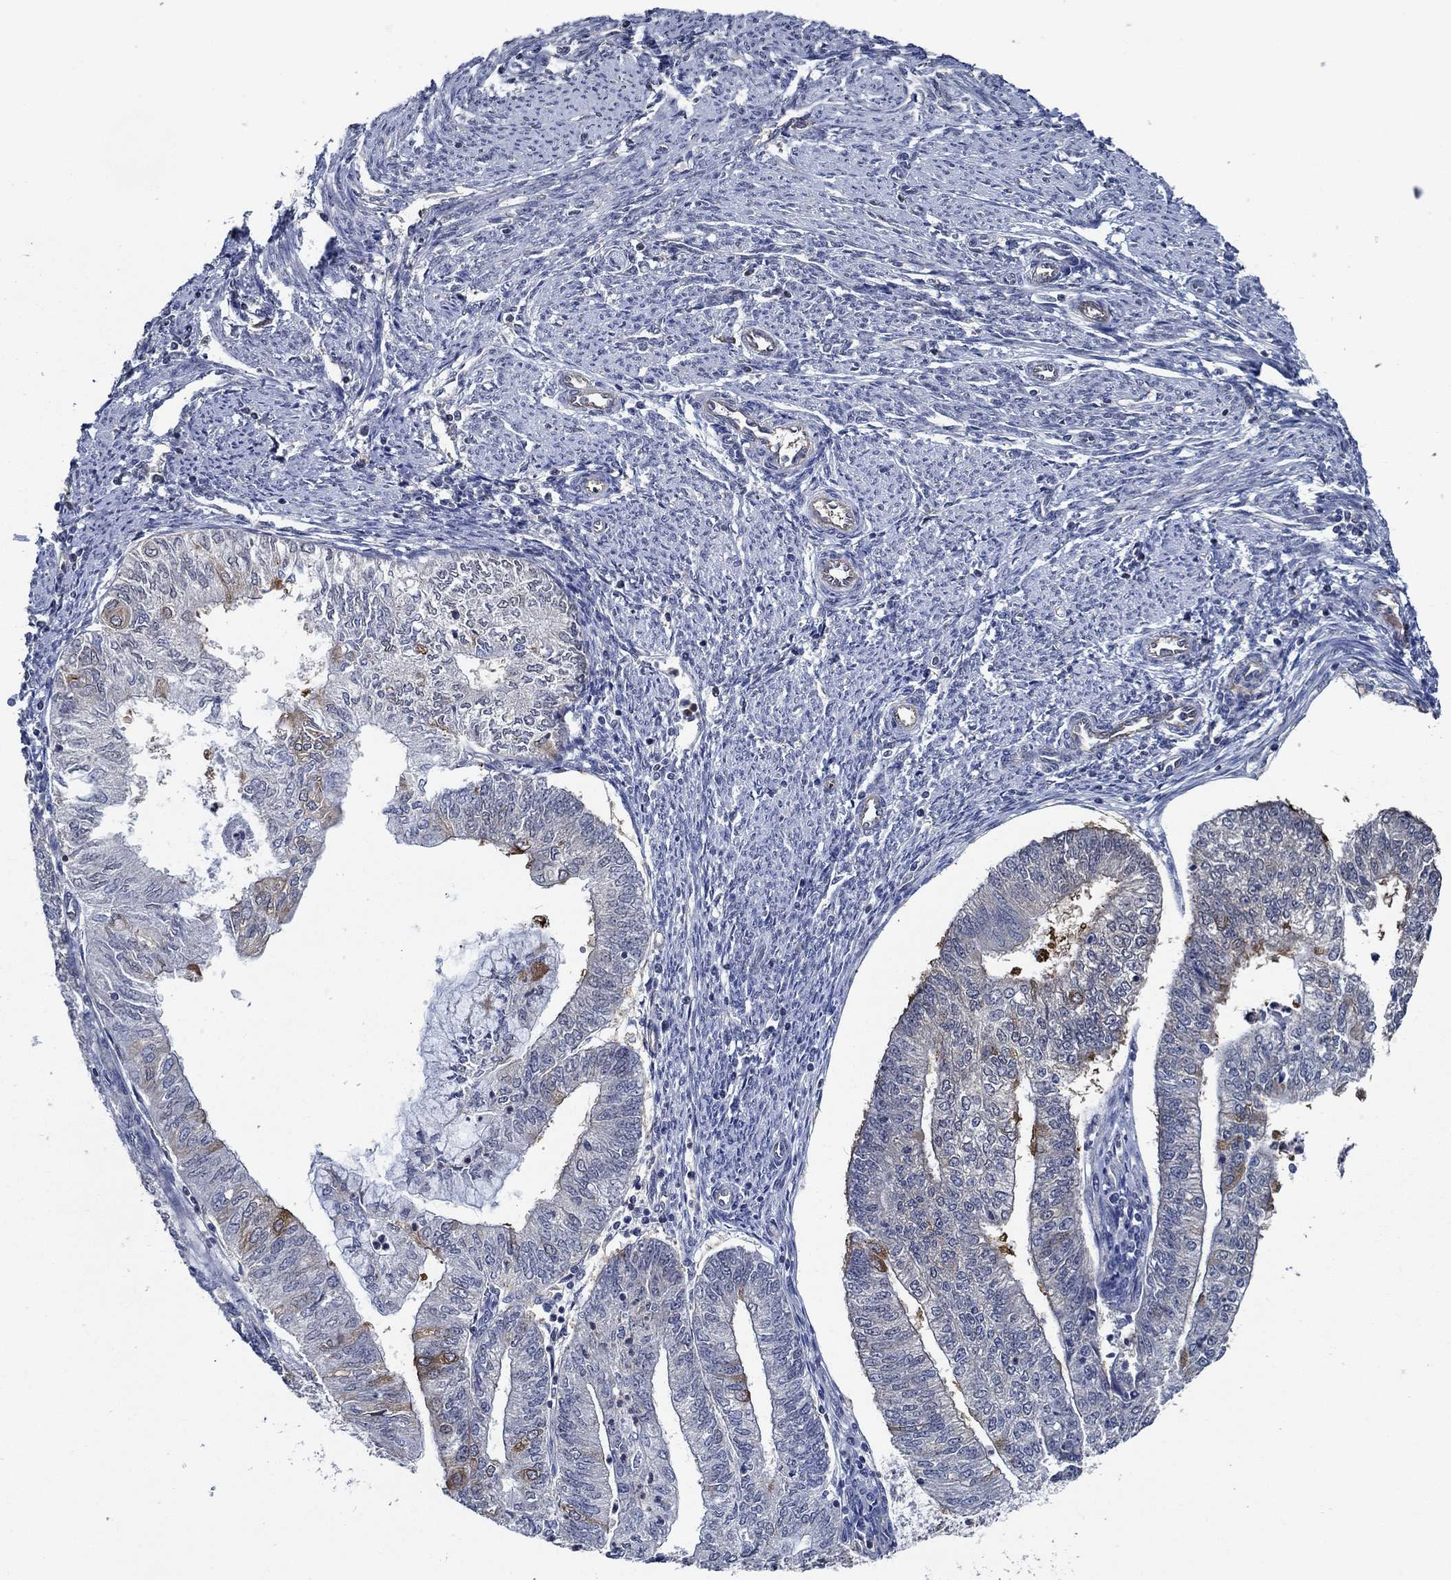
{"staining": {"intensity": "moderate", "quantity": "<25%", "location": "cytoplasmic/membranous"}, "tissue": "endometrial cancer", "cell_type": "Tumor cells", "image_type": "cancer", "snomed": [{"axis": "morphology", "description": "Adenocarcinoma, NOS"}, {"axis": "topography", "description": "Endometrium"}], "caption": "This is an image of immunohistochemistry staining of endometrial cancer (adenocarcinoma), which shows moderate expression in the cytoplasmic/membranous of tumor cells.", "gene": "DACT1", "patient": {"sex": "female", "age": 59}}